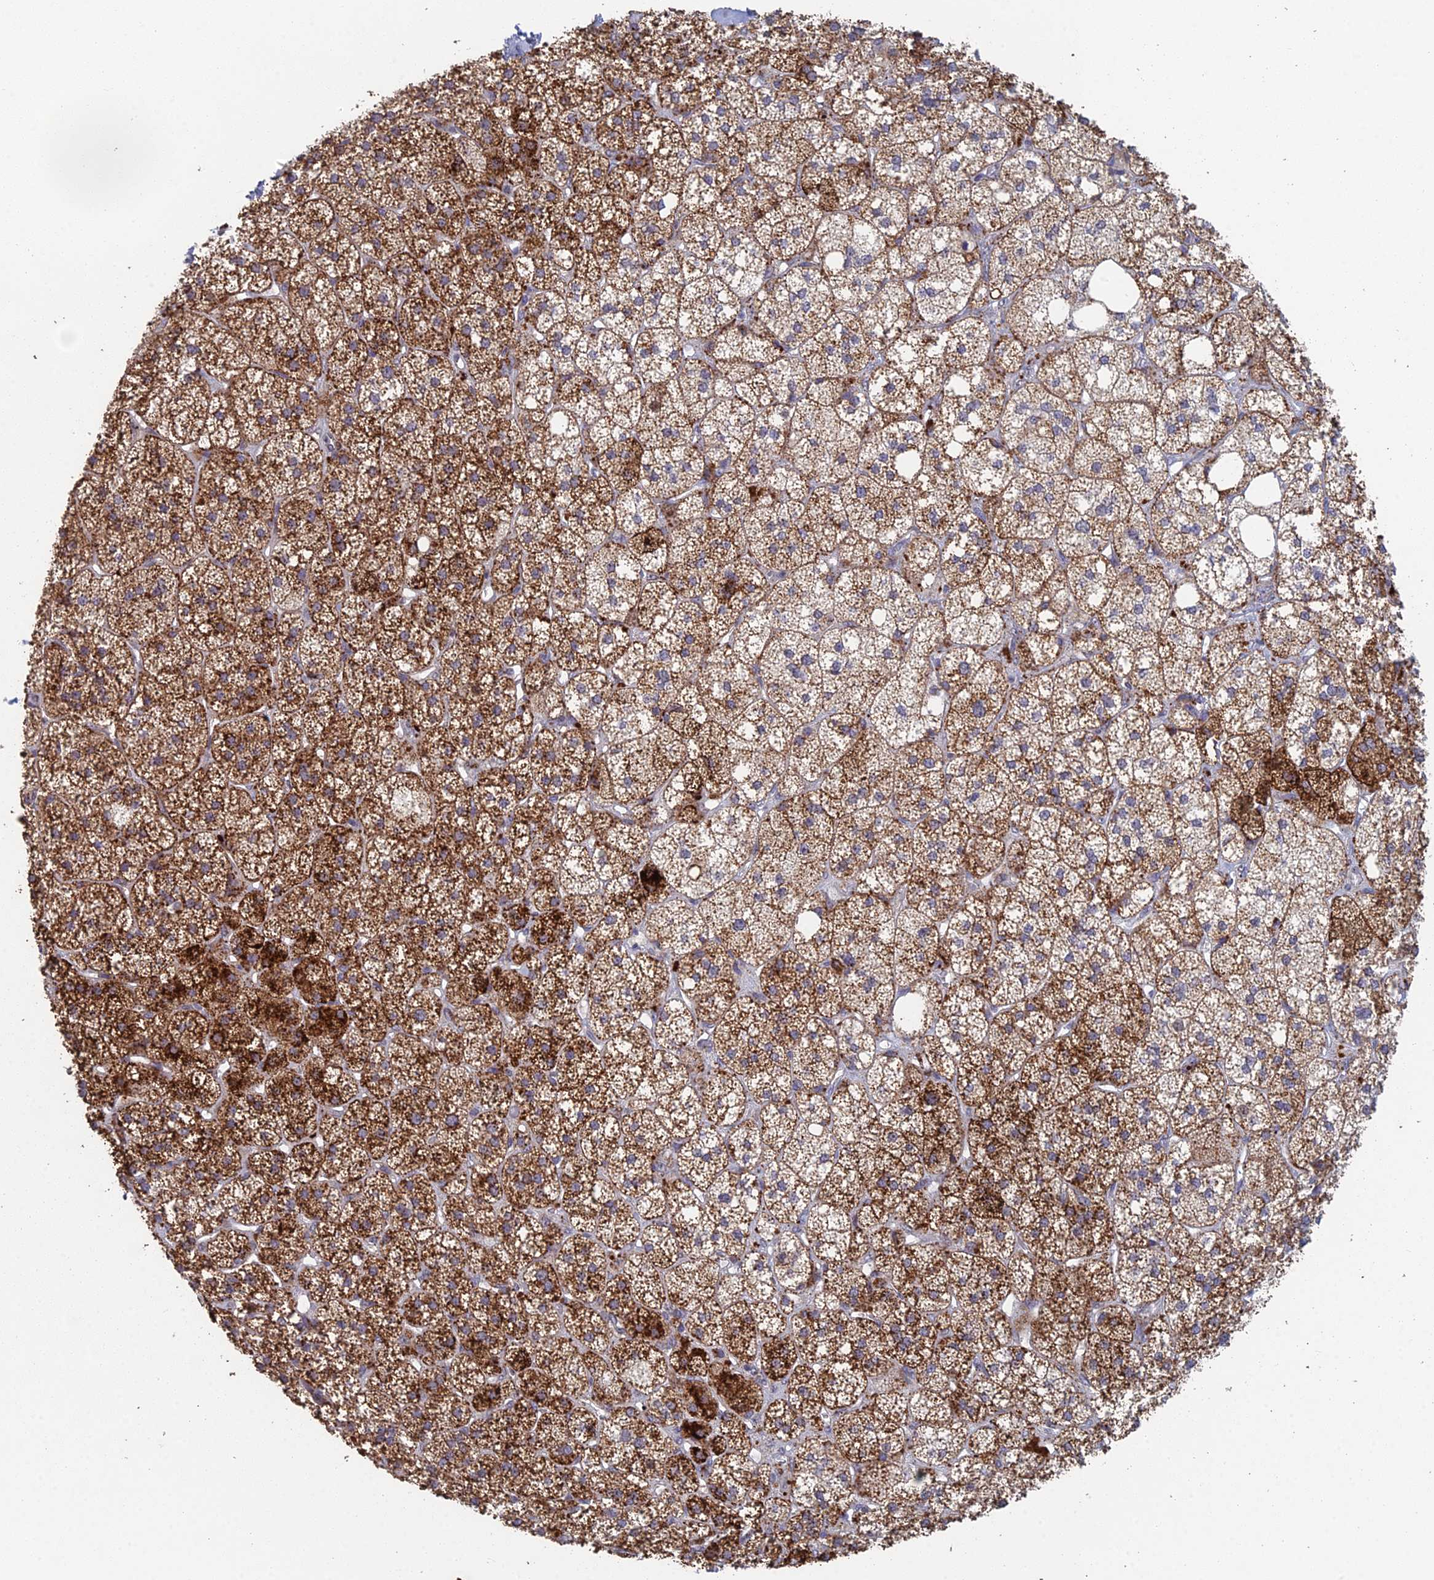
{"staining": {"intensity": "strong", "quantity": ">75%", "location": "cytoplasmic/membranous"}, "tissue": "adrenal gland", "cell_type": "Glandular cells", "image_type": "normal", "snomed": [{"axis": "morphology", "description": "Normal tissue, NOS"}, {"axis": "topography", "description": "Adrenal gland"}], "caption": "Strong cytoplasmic/membranous protein staining is seen in about >75% of glandular cells in adrenal gland.", "gene": "FOXS1", "patient": {"sex": "male", "age": 61}}